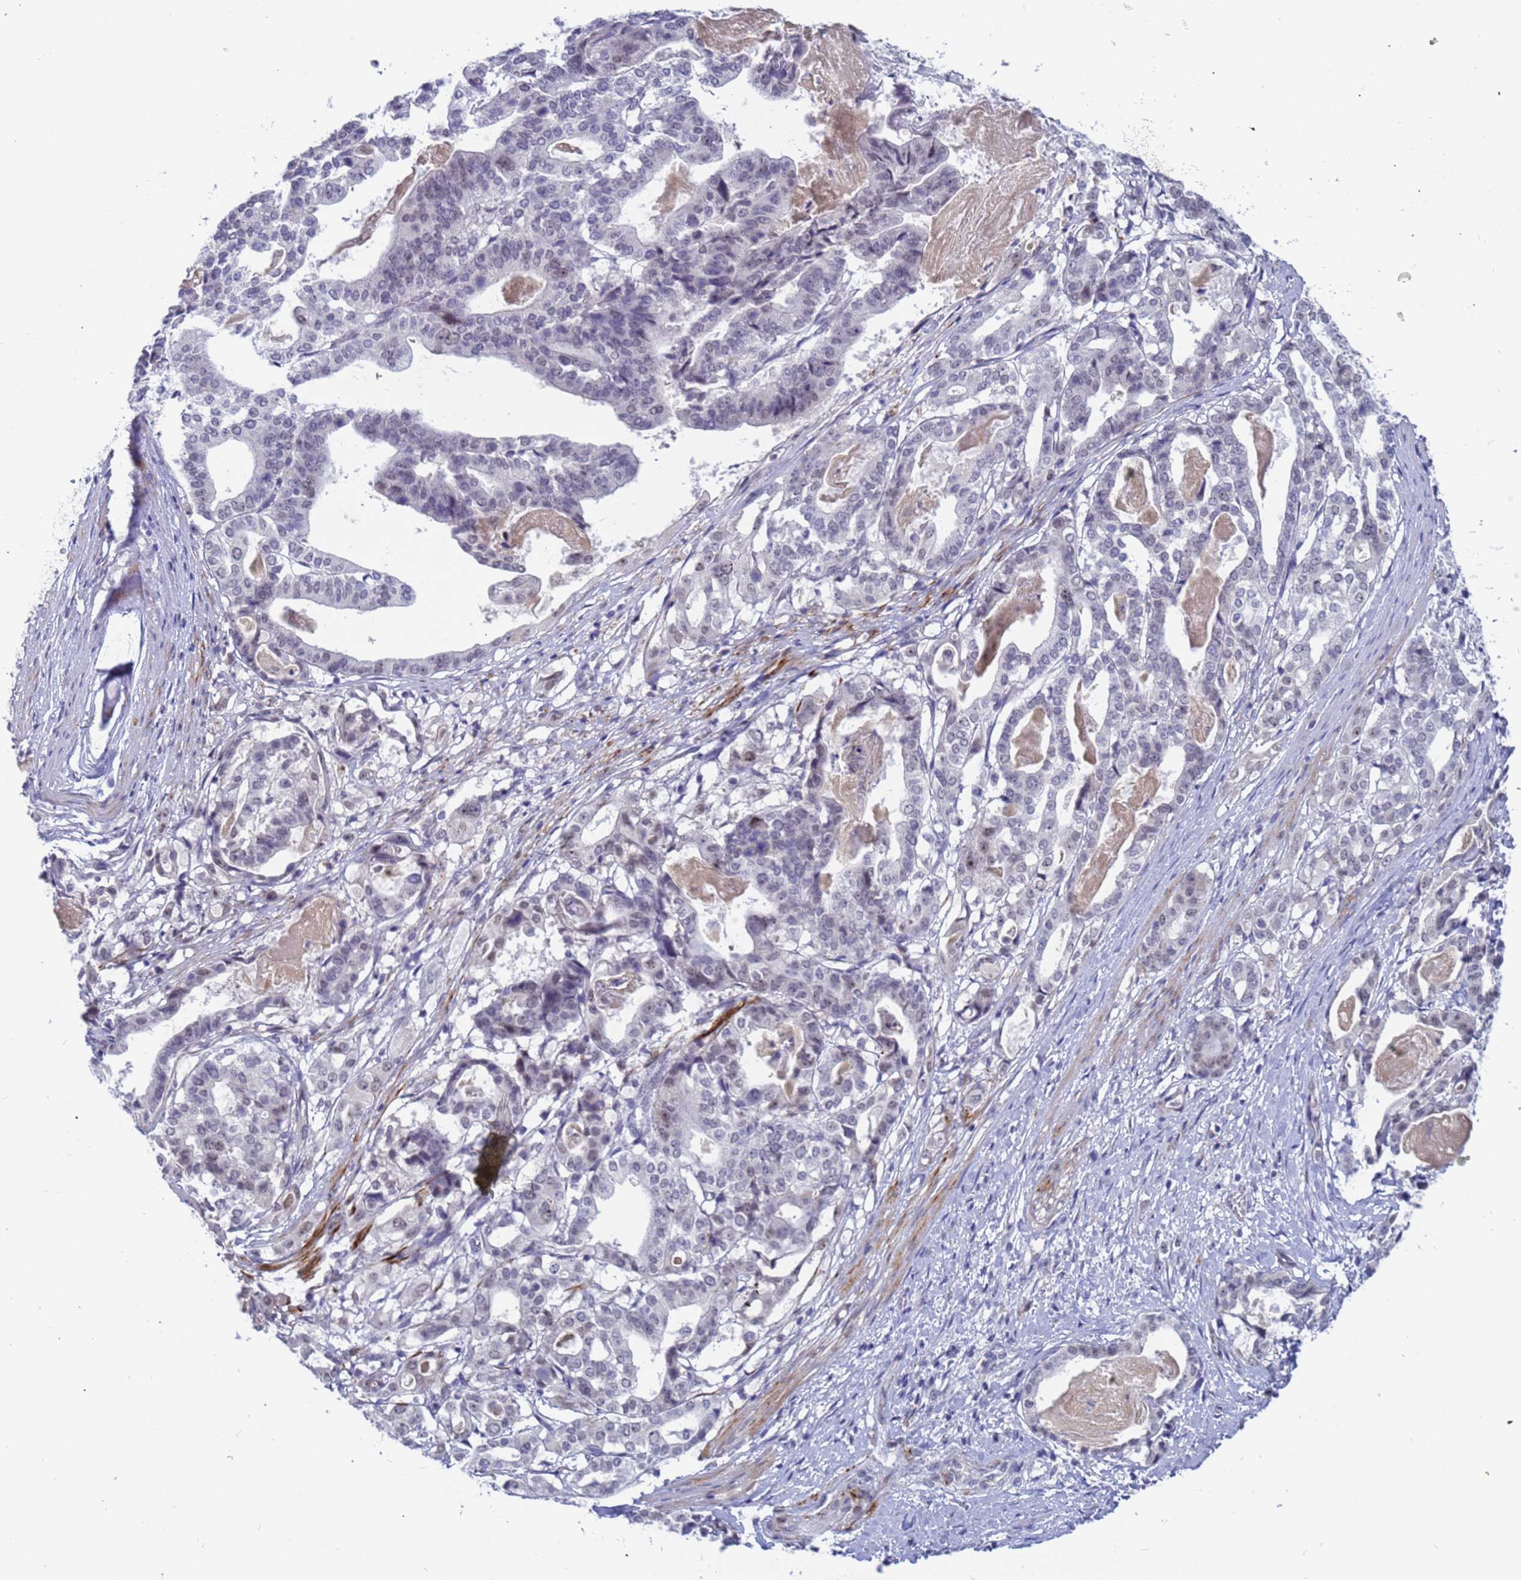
{"staining": {"intensity": "negative", "quantity": "none", "location": "none"}, "tissue": "stomach cancer", "cell_type": "Tumor cells", "image_type": "cancer", "snomed": [{"axis": "morphology", "description": "Adenocarcinoma, NOS"}, {"axis": "topography", "description": "Stomach"}], "caption": "A histopathology image of human stomach cancer is negative for staining in tumor cells. Brightfield microscopy of immunohistochemistry (IHC) stained with DAB (3,3'-diaminobenzidine) (brown) and hematoxylin (blue), captured at high magnification.", "gene": "CXorf65", "patient": {"sex": "male", "age": 48}}